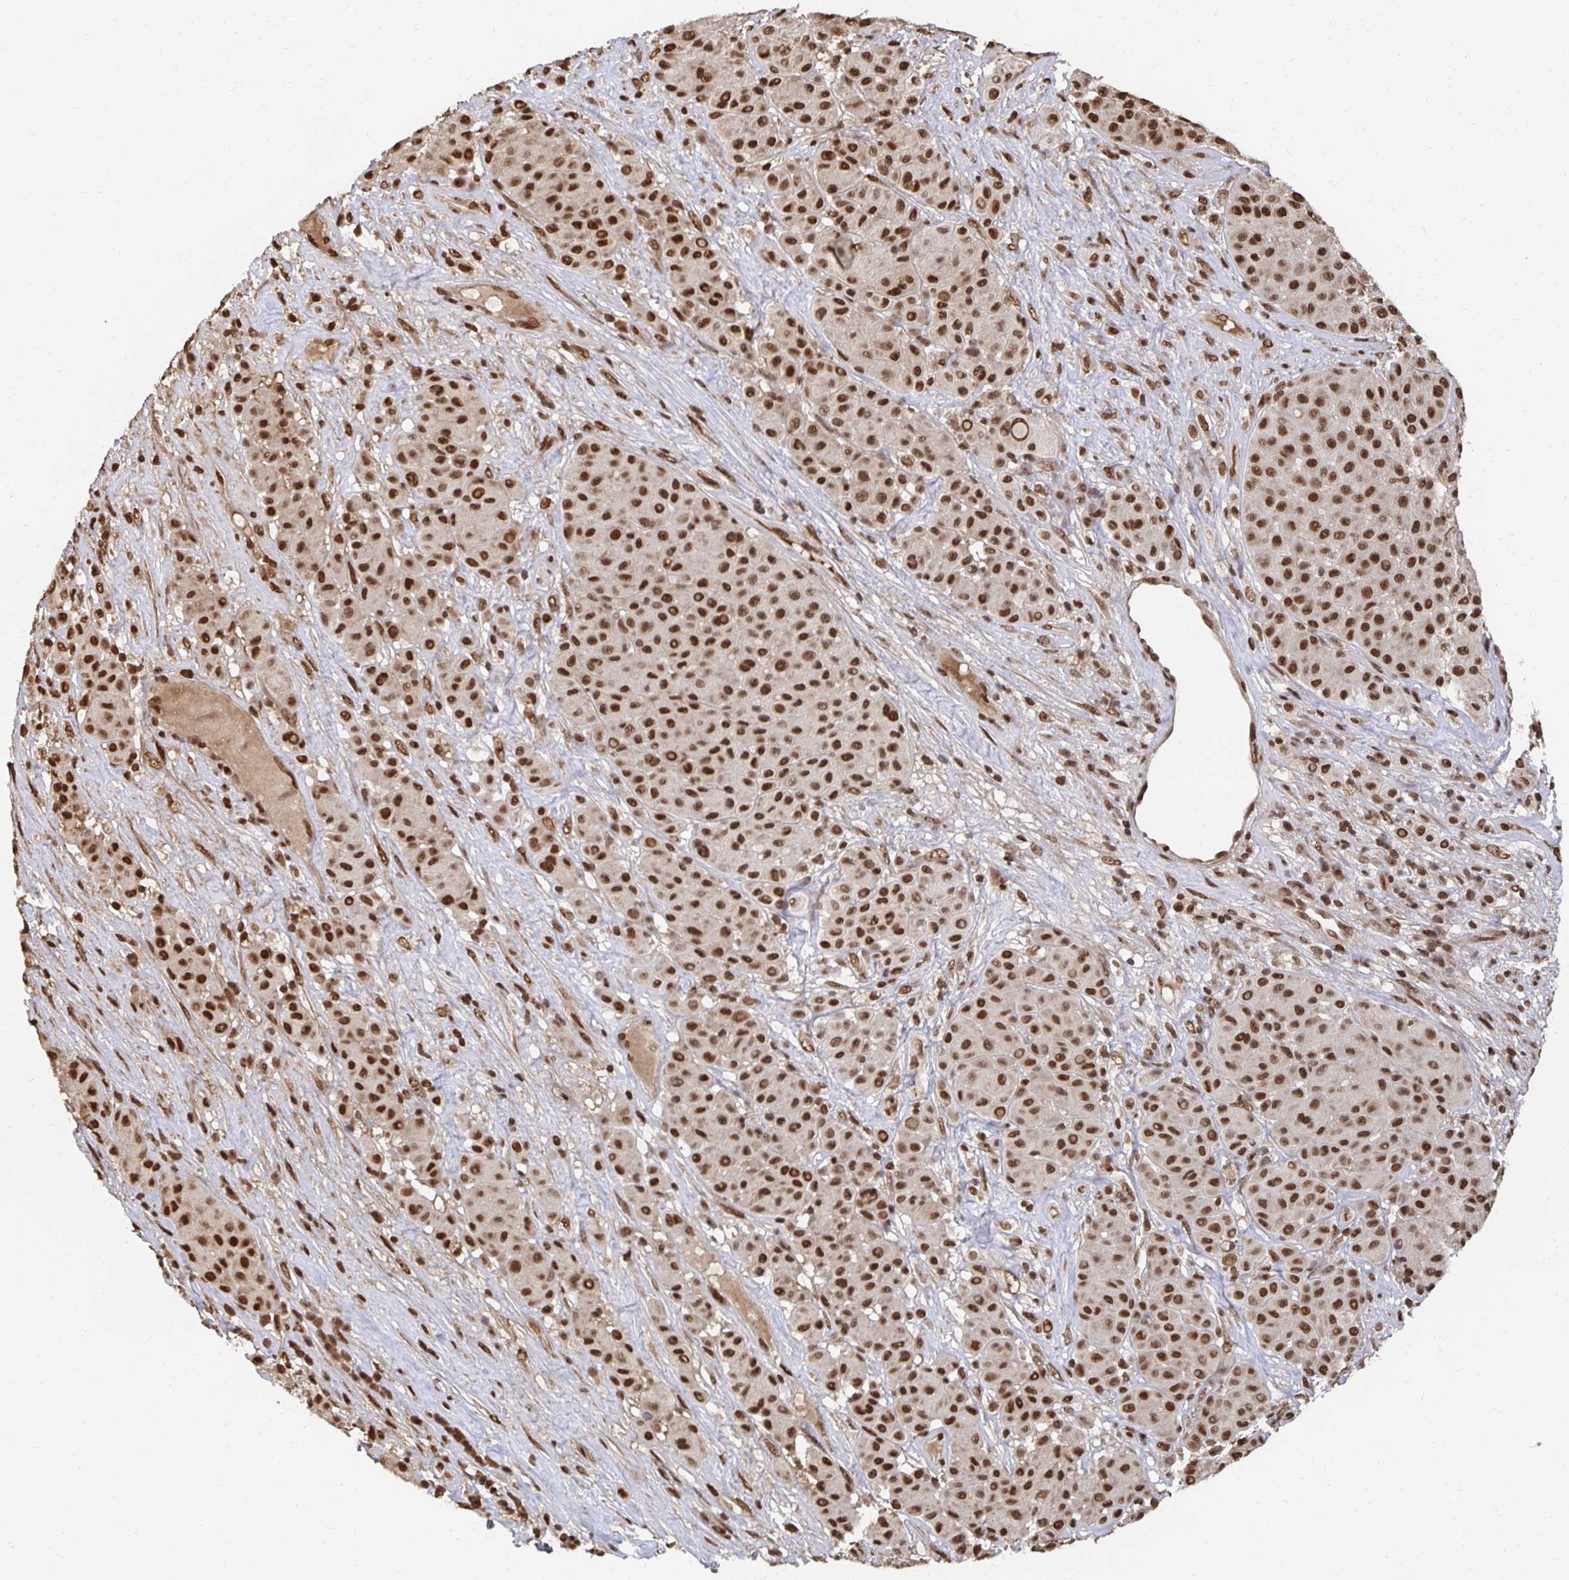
{"staining": {"intensity": "strong", "quantity": ">75%", "location": "nuclear"}, "tissue": "melanoma", "cell_type": "Tumor cells", "image_type": "cancer", "snomed": [{"axis": "morphology", "description": "Malignant melanoma, Metastatic site"}, {"axis": "topography", "description": "Smooth muscle"}], "caption": "A brown stain highlights strong nuclear staining of a protein in melanoma tumor cells.", "gene": "GTF3C6", "patient": {"sex": "male", "age": 41}}